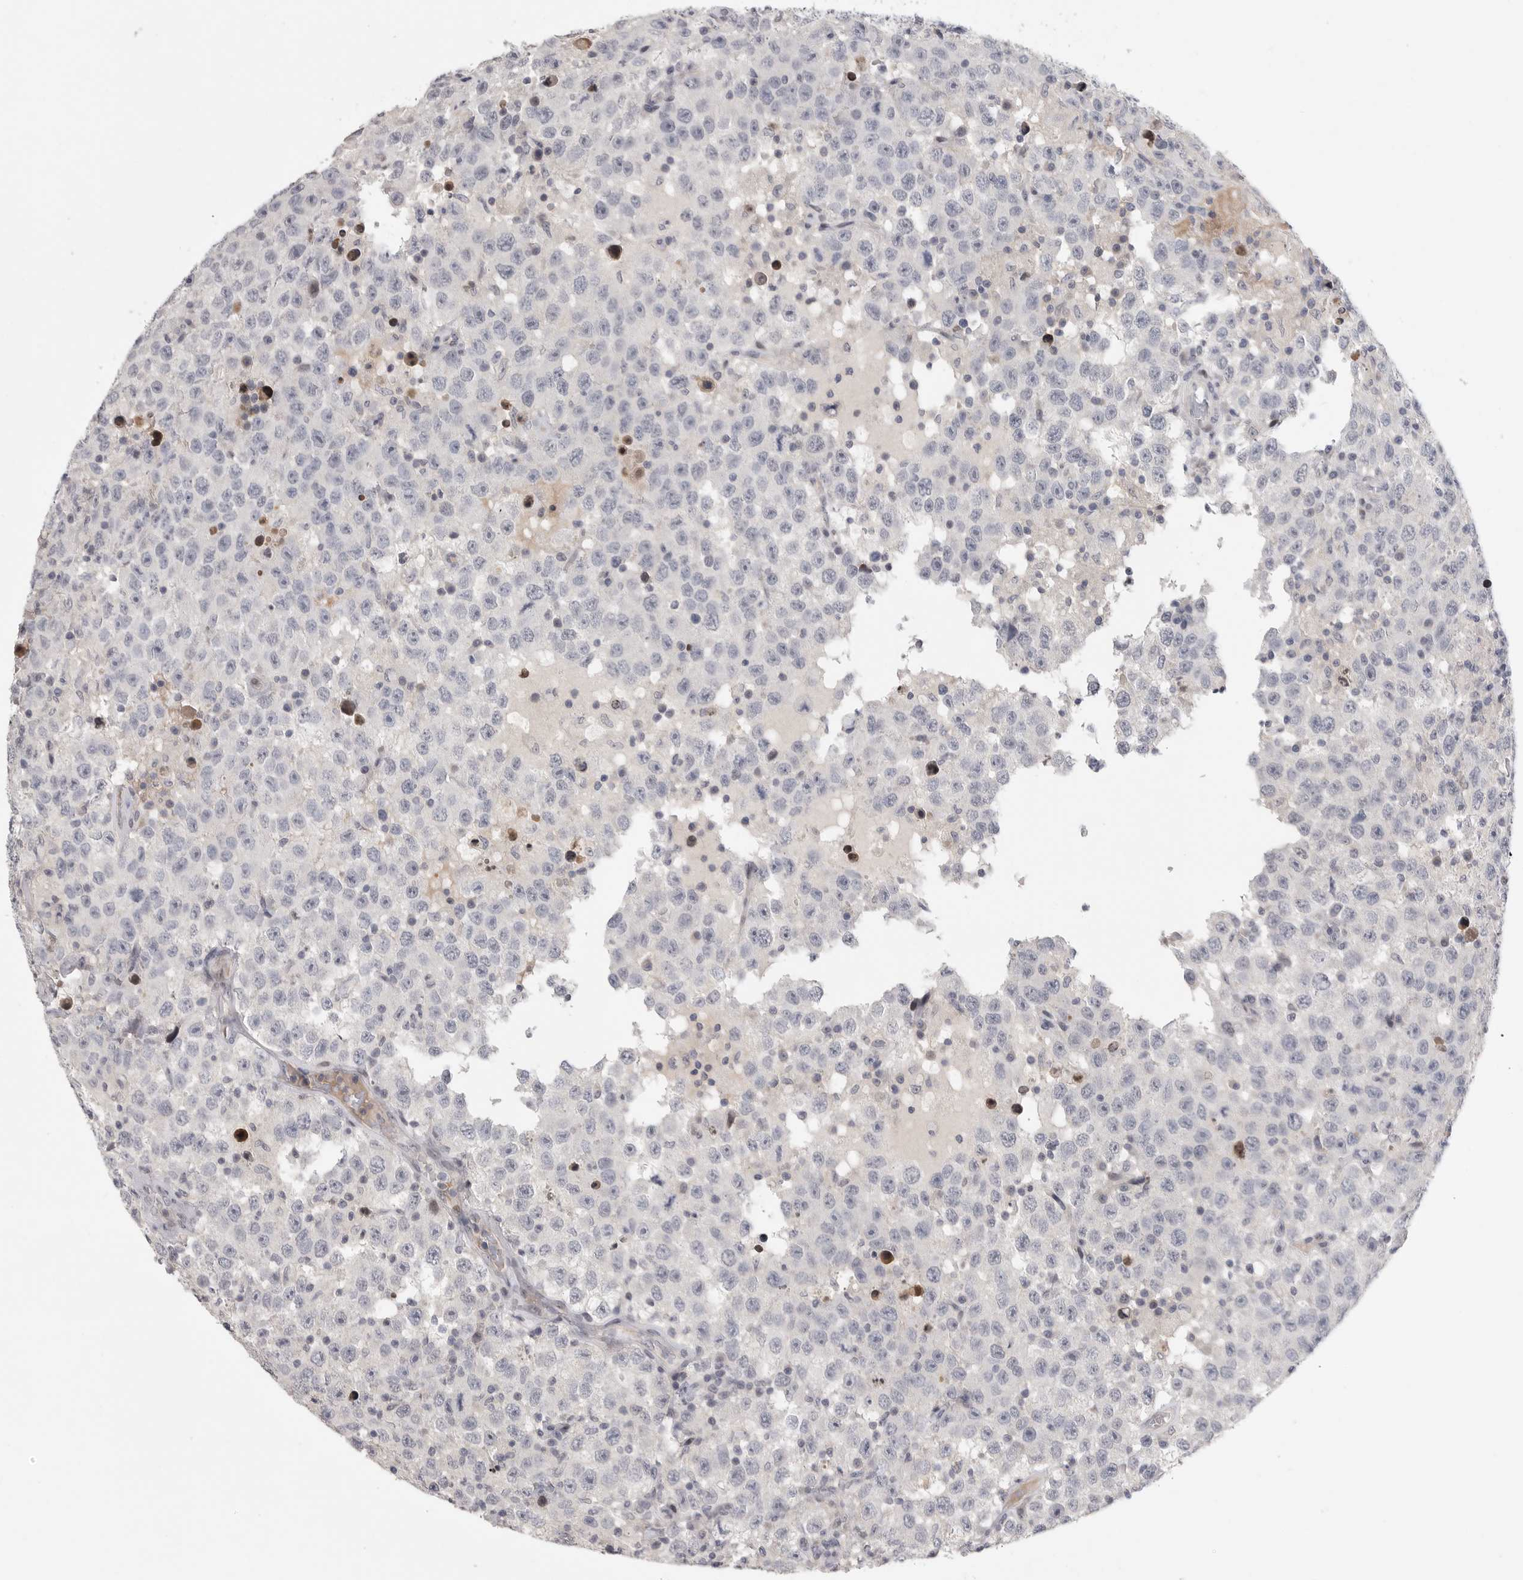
{"staining": {"intensity": "negative", "quantity": "none", "location": "none"}, "tissue": "testis cancer", "cell_type": "Tumor cells", "image_type": "cancer", "snomed": [{"axis": "morphology", "description": "Seminoma, NOS"}, {"axis": "topography", "description": "Testis"}], "caption": "High power microscopy histopathology image of an IHC micrograph of testis seminoma, revealing no significant positivity in tumor cells.", "gene": "FBXO43", "patient": {"sex": "male", "age": 41}}